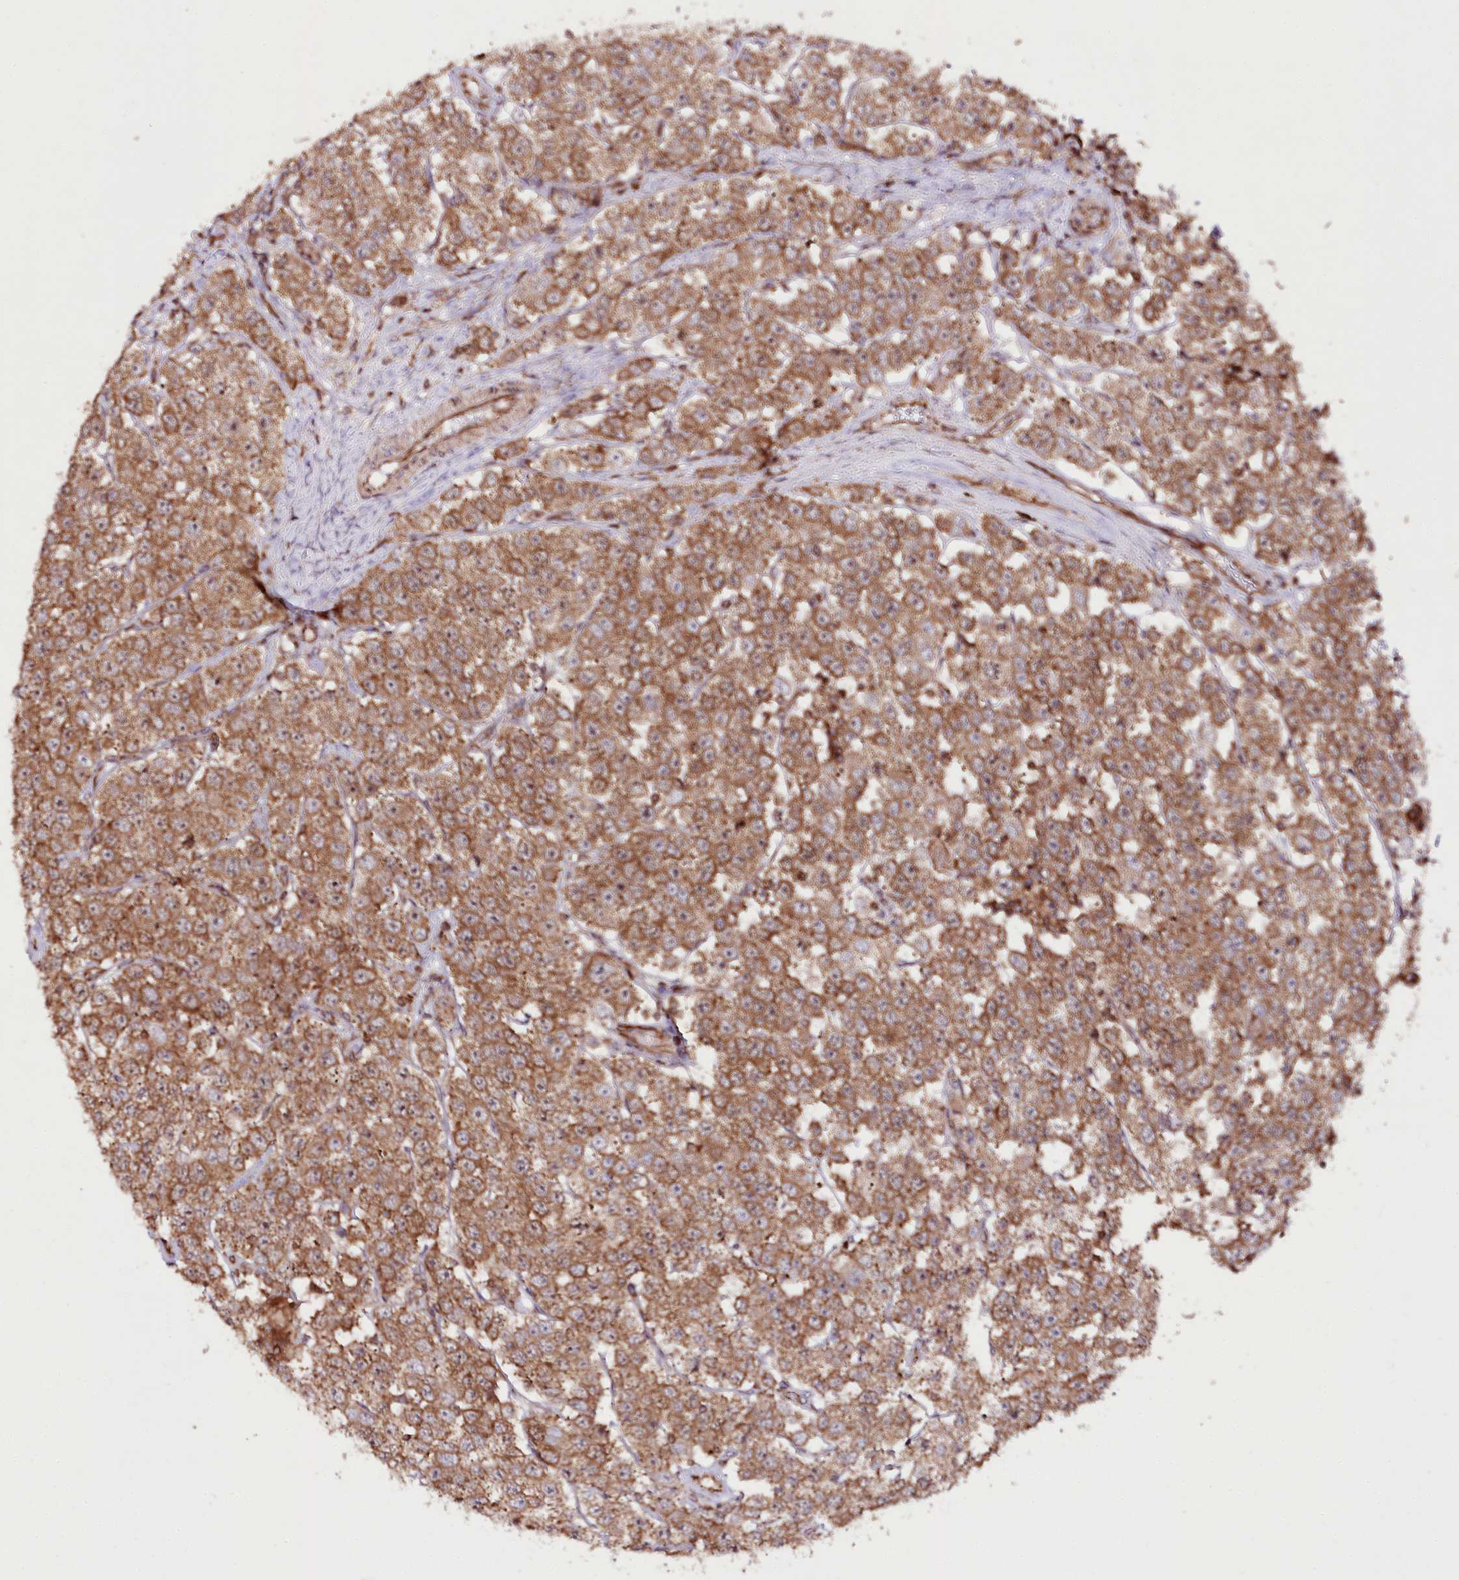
{"staining": {"intensity": "strong", "quantity": ">75%", "location": "cytoplasmic/membranous"}, "tissue": "testis cancer", "cell_type": "Tumor cells", "image_type": "cancer", "snomed": [{"axis": "morphology", "description": "Seminoma, NOS"}, {"axis": "topography", "description": "Testis"}], "caption": "Human seminoma (testis) stained for a protein (brown) demonstrates strong cytoplasmic/membranous positive staining in about >75% of tumor cells.", "gene": "DHX29", "patient": {"sex": "male", "age": 28}}